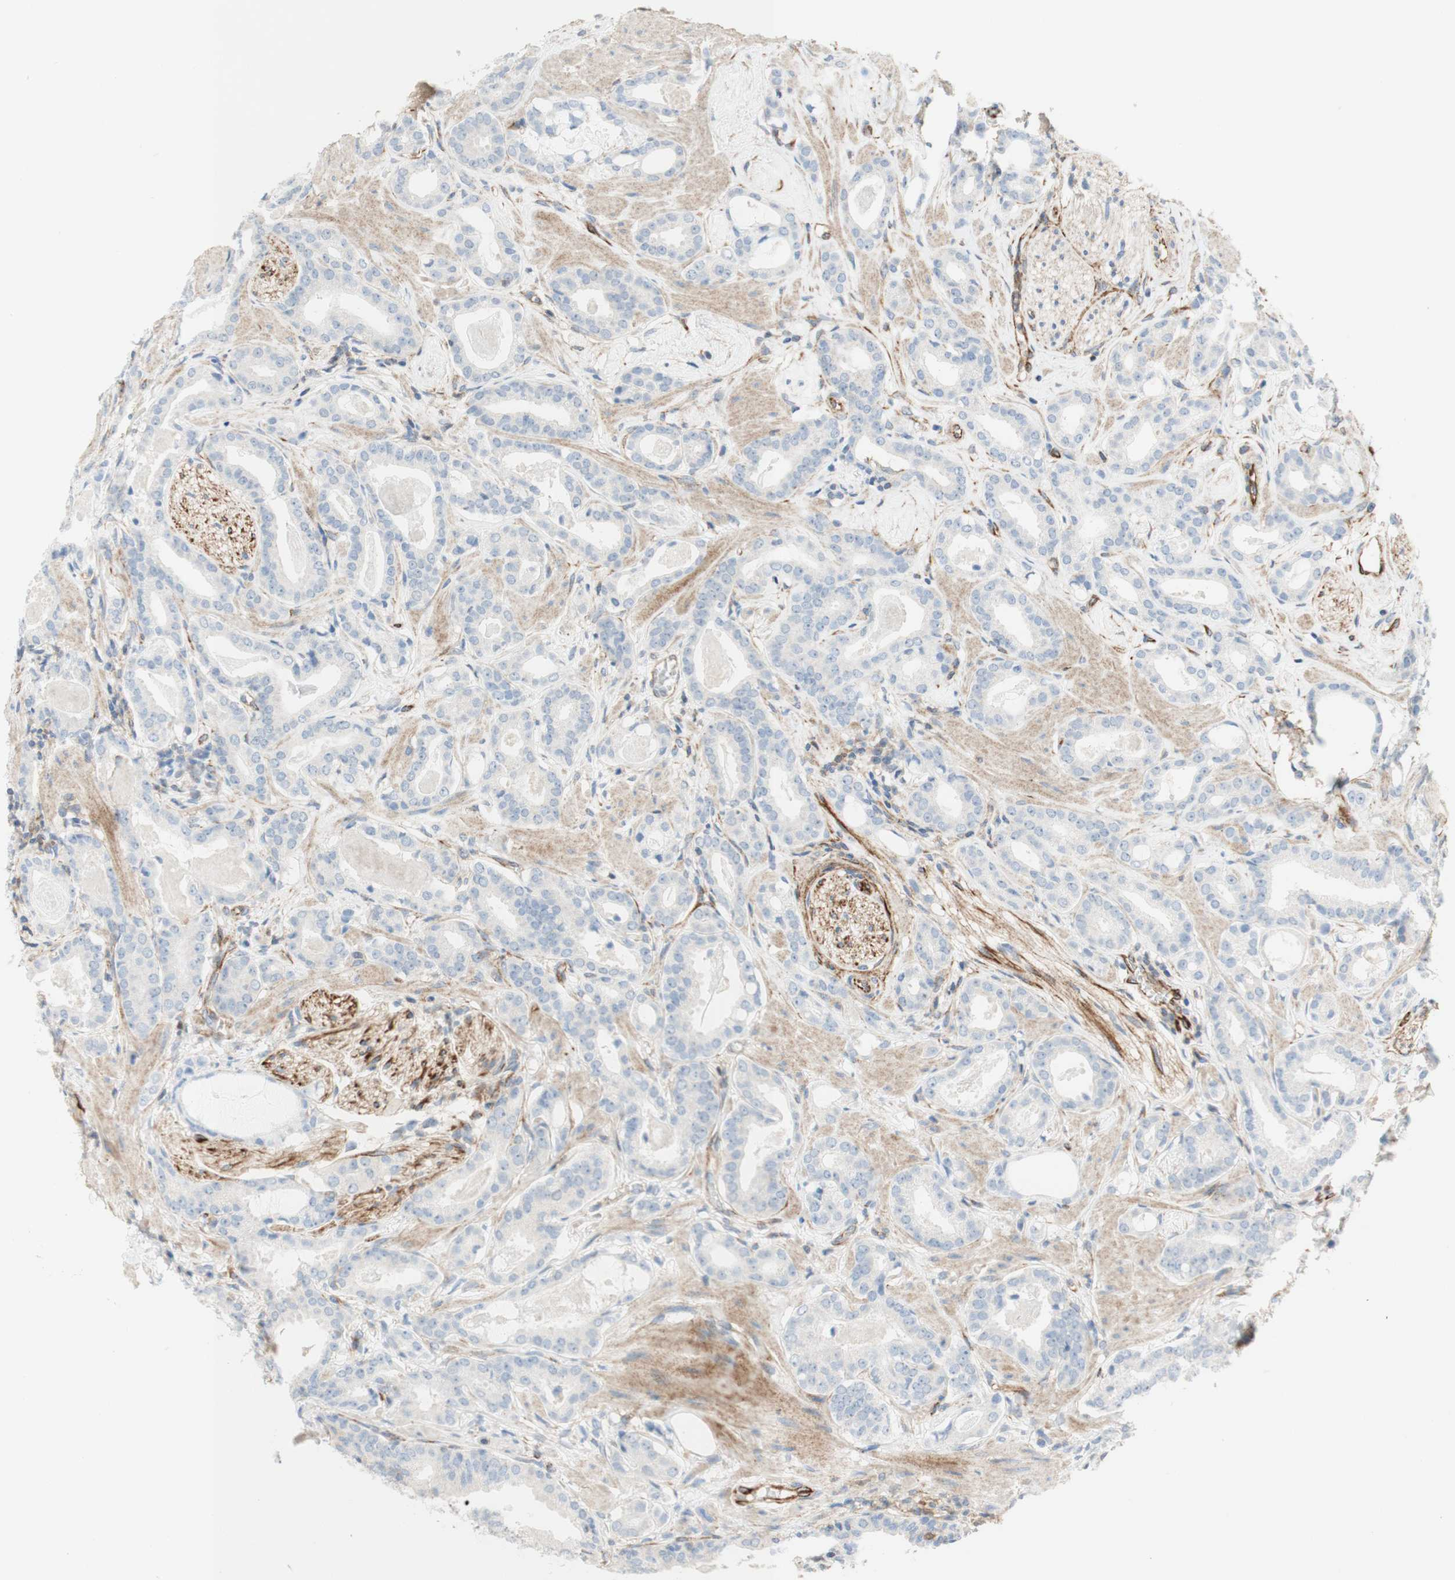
{"staining": {"intensity": "negative", "quantity": "none", "location": "none"}, "tissue": "prostate cancer", "cell_type": "Tumor cells", "image_type": "cancer", "snomed": [{"axis": "morphology", "description": "Adenocarcinoma, Low grade"}, {"axis": "topography", "description": "Prostate"}], "caption": "Immunohistochemistry of prostate adenocarcinoma (low-grade) reveals no expression in tumor cells.", "gene": "POU2AF1", "patient": {"sex": "male", "age": 53}}